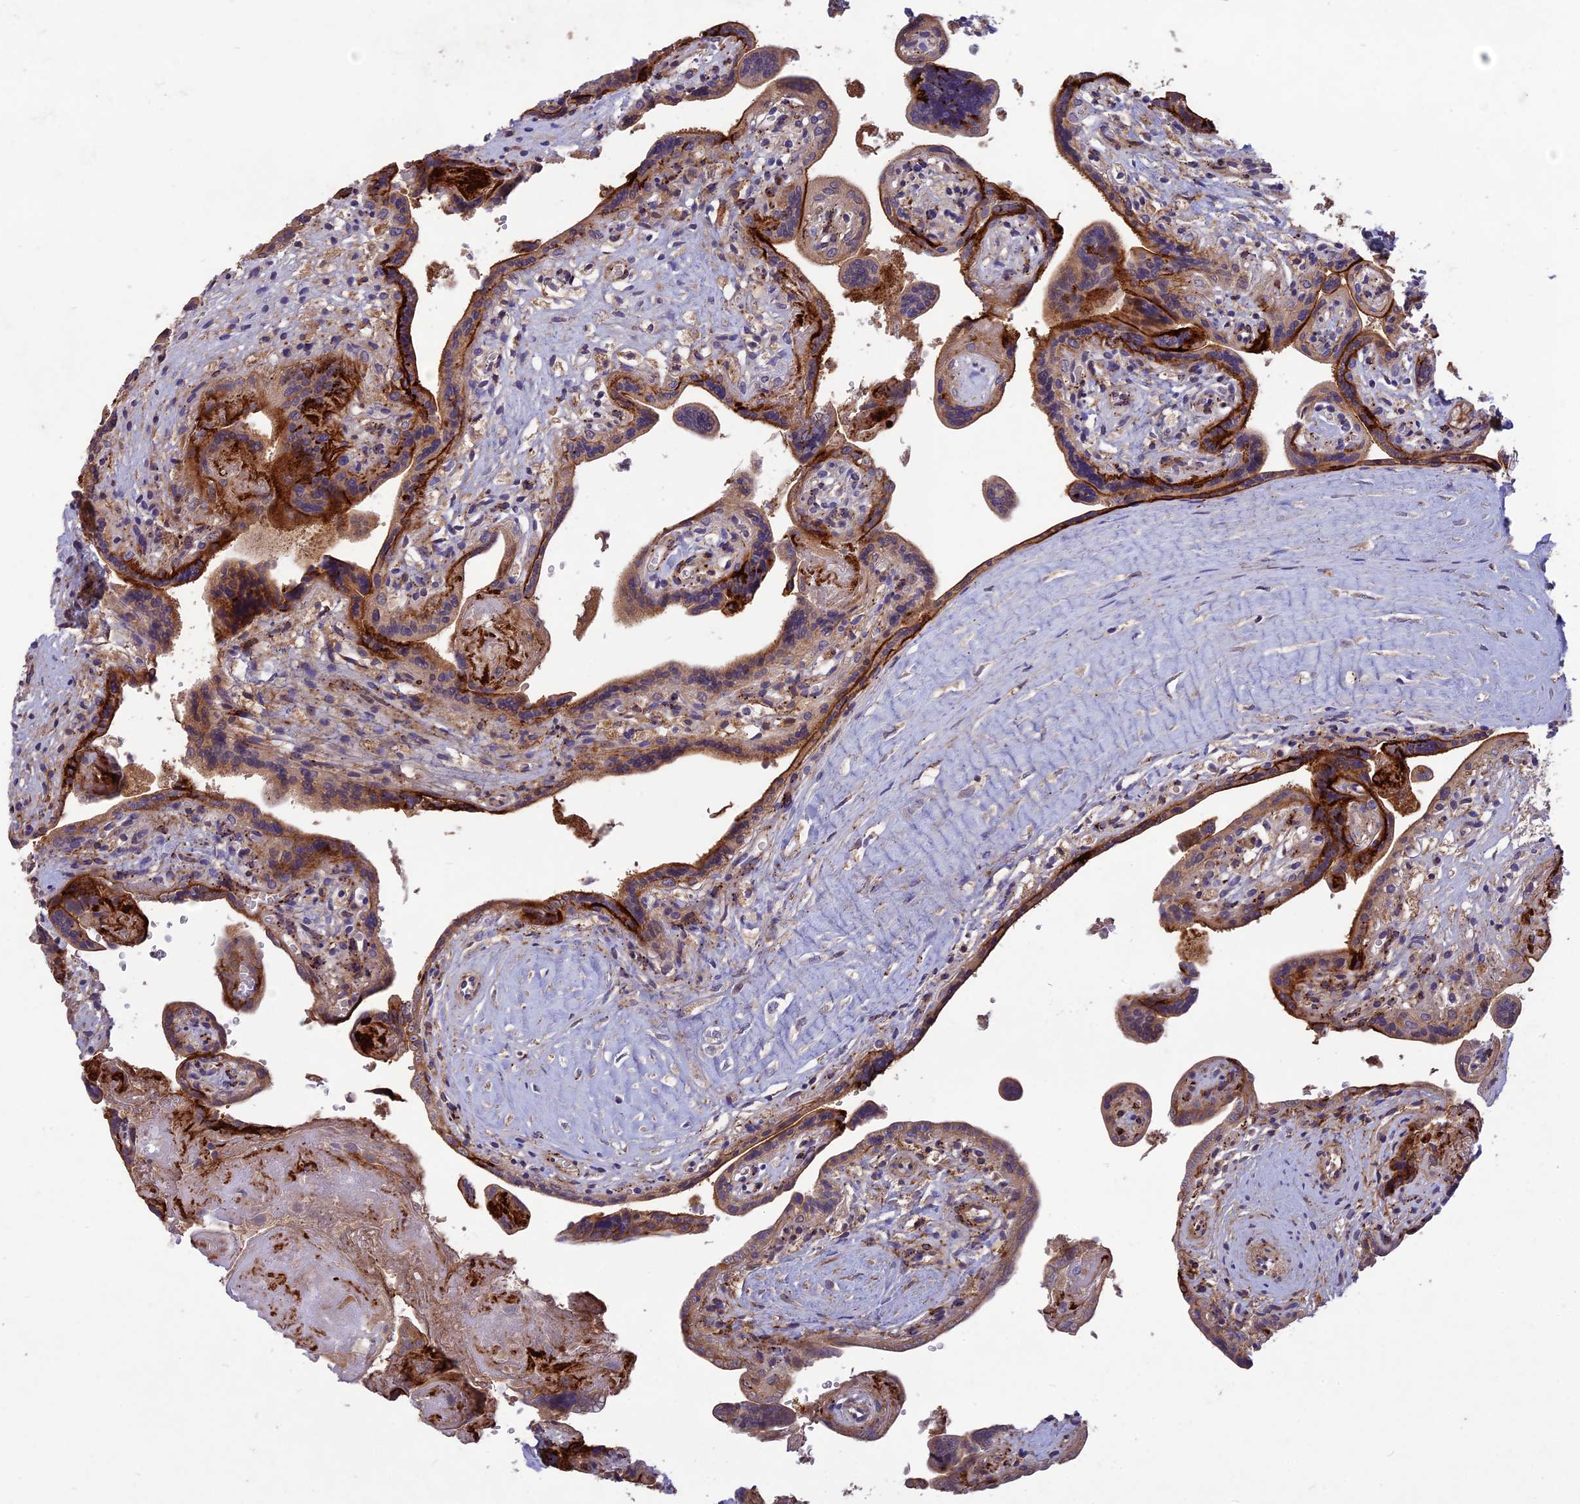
{"staining": {"intensity": "moderate", "quantity": "25%-75%", "location": "cytoplasmic/membranous"}, "tissue": "placenta", "cell_type": "Trophoblastic cells", "image_type": "normal", "snomed": [{"axis": "morphology", "description": "Normal tissue, NOS"}, {"axis": "topography", "description": "Placenta"}], "caption": "This micrograph shows immunohistochemistry staining of benign human placenta, with medium moderate cytoplasmic/membranous staining in about 25%-75% of trophoblastic cells.", "gene": "ADO", "patient": {"sex": "female", "age": 37}}